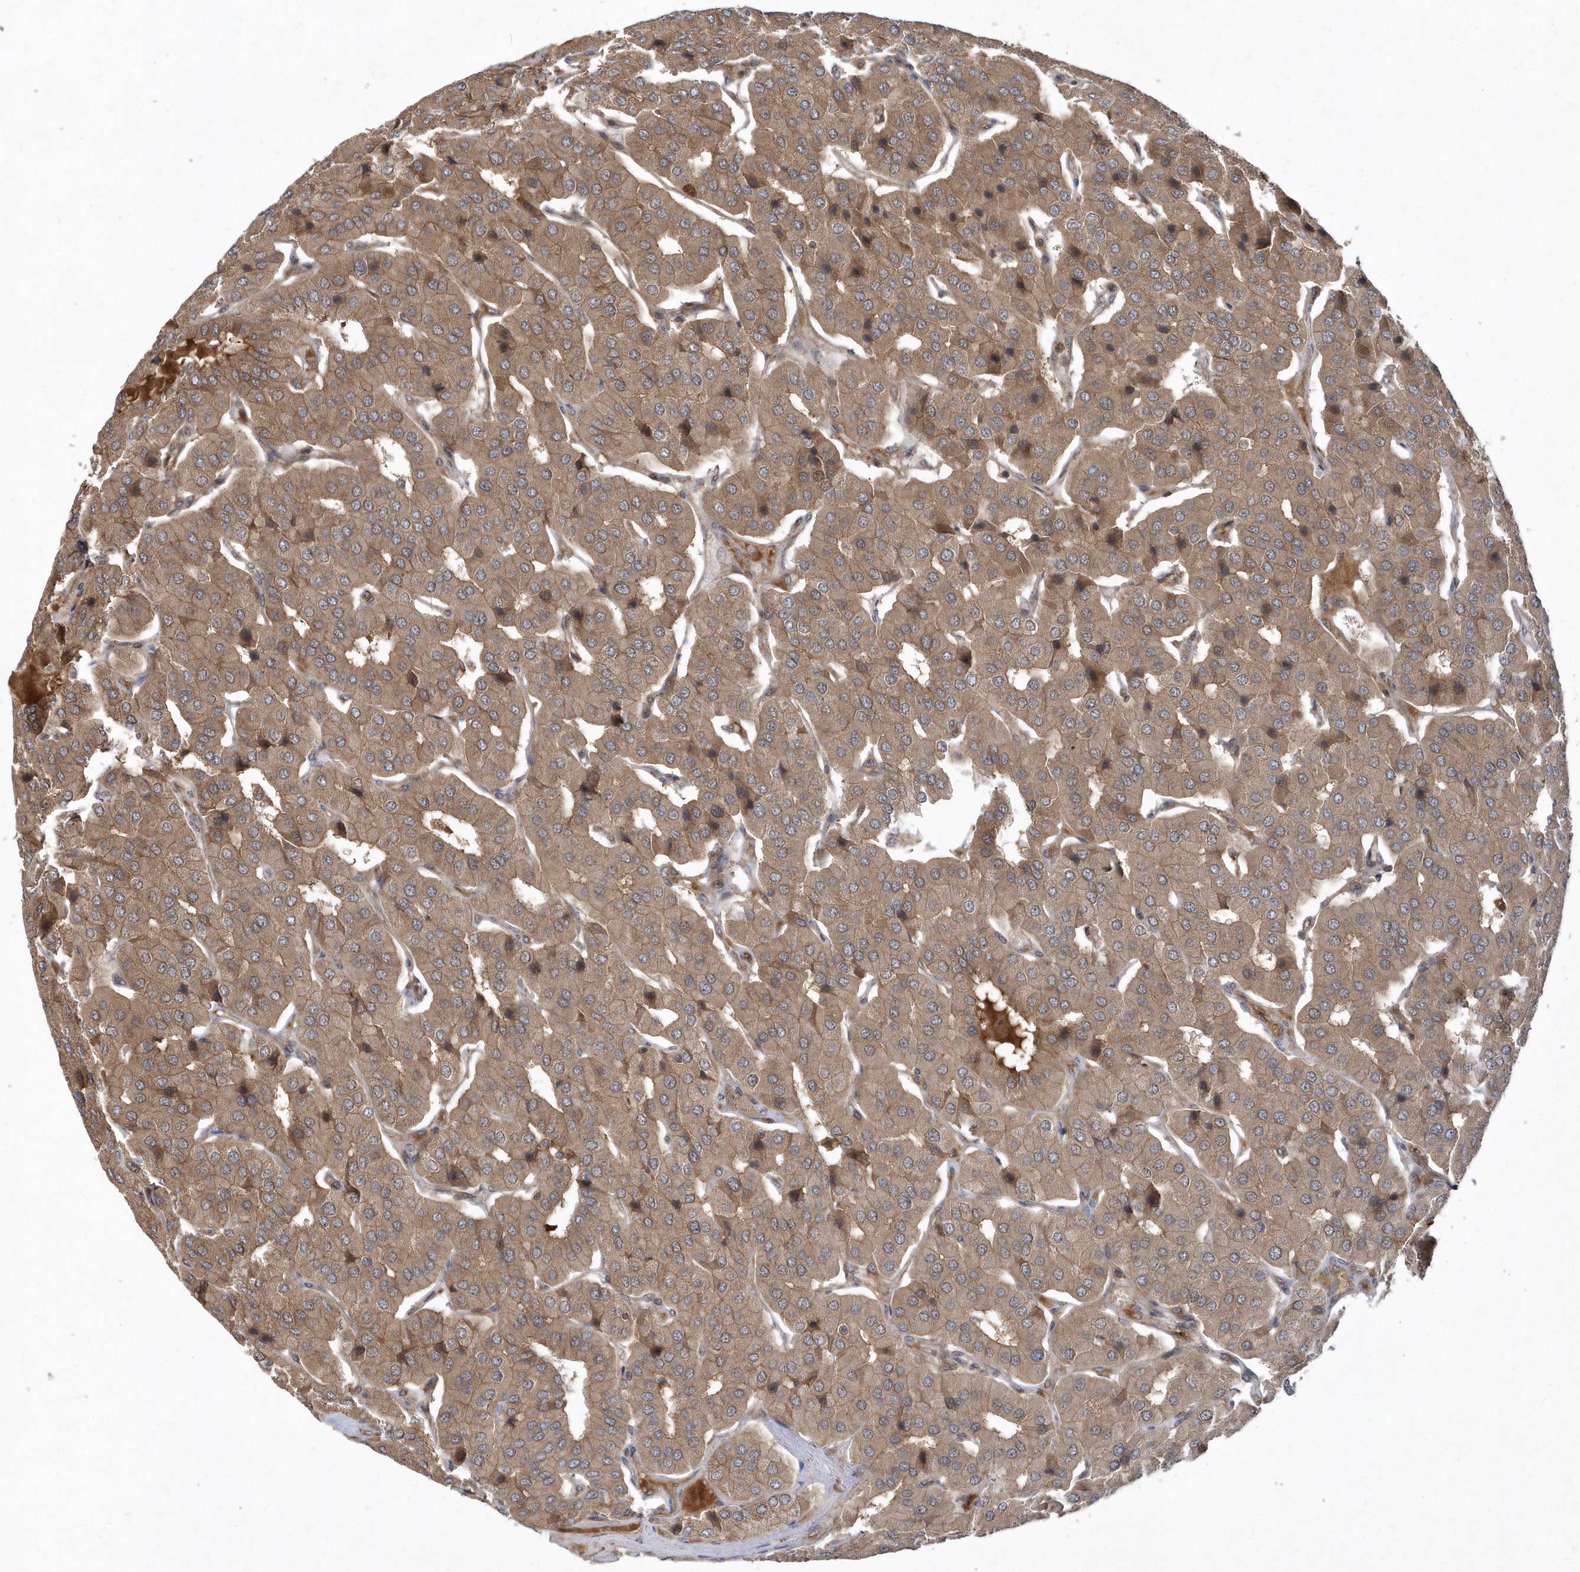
{"staining": {"intensity": "moderate", "quantity": ">75%", "location": "cytoplasmic/membranous"}, "tissue": "parathyroid gland", "cell_type": "Glandular cells", "image_type": "normal", "snomed": [{"axis": "morphology", "description": "Normal tissue, NOS"}, {"axis": "morphology", "description": "Adenoma, NOS"}, {"axis": "topography", "description": "Parathyroid gland"}], "caption": "Immunohistochemical staining of benign parathyroid gland displays >75% levels of moderate cytoplasmic/membranous protein positivity in approximately >75% of glandular cells. (DAB = brown stain, brightfield microscopy at high magnification).", "gene": "GFM2", "patient": {"sex": "female", "age": 86}}